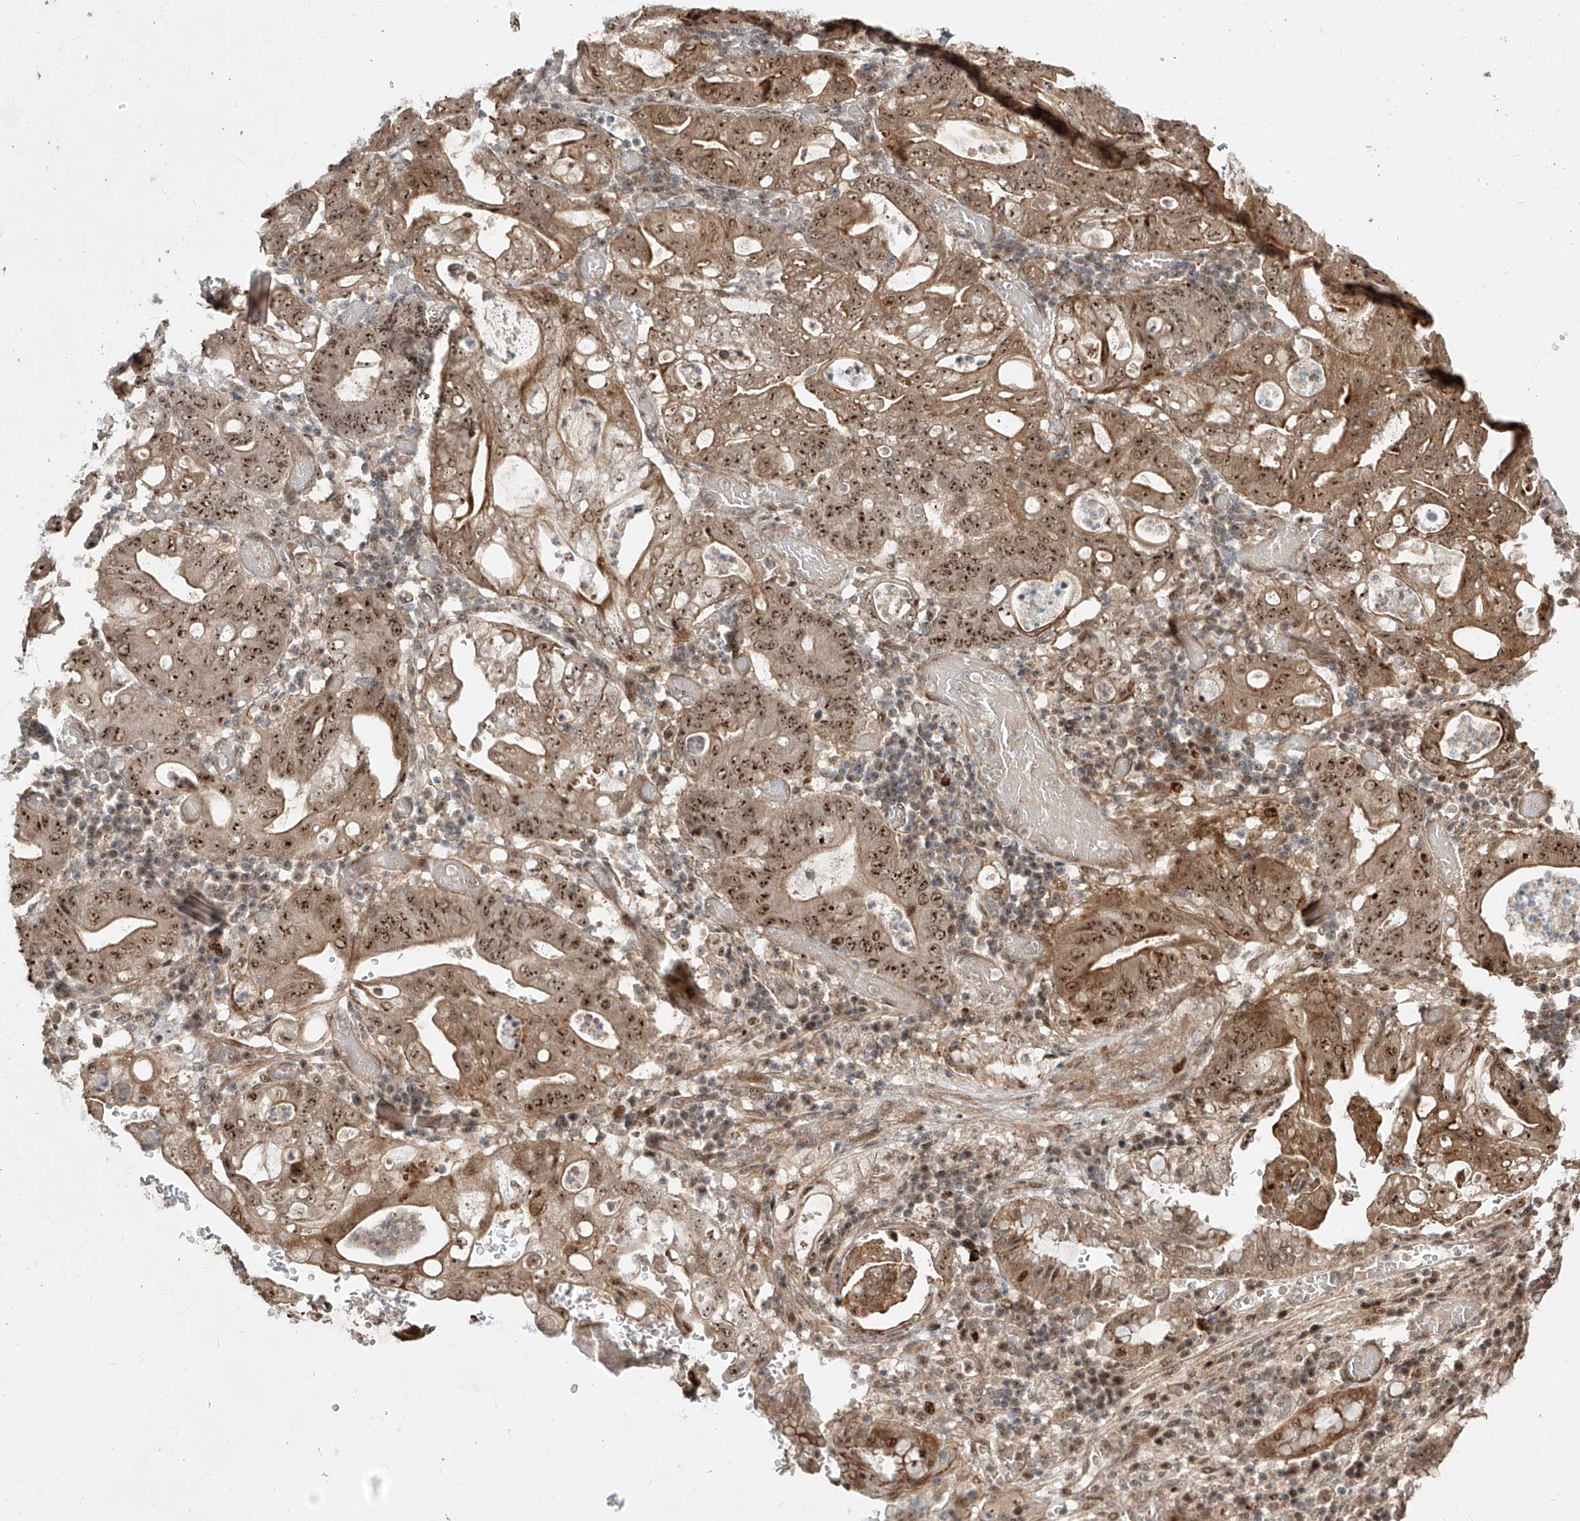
{"staining": {"intensity": "strong", "quantity": ">75%", "location": "cytoplasmic/membranous,nuclear"}, "tissue": "stomach cancer", "cell_type": "Tumor cells", "image_type": "cancer", "snomed": [{"axis": "morphology", "description": "Adenocarcinoma, NOS"}, {"axis": "topography", "description": "Stomach"}], "caption": "Immunohistochemistry histopathology image of neoplastic tissue: human stomach adenocarcinoma stained using immunohistochemistry (IHC) exhibits high levels of strong protein expression localized specifically in the cytoplasmic/membranous and nuclear of tumor cells, appearing as a cytoplasmic/membranous and nuclear brown color.", "gene": "ZNF710", "patient": {"sex": "female", "age": 73}}